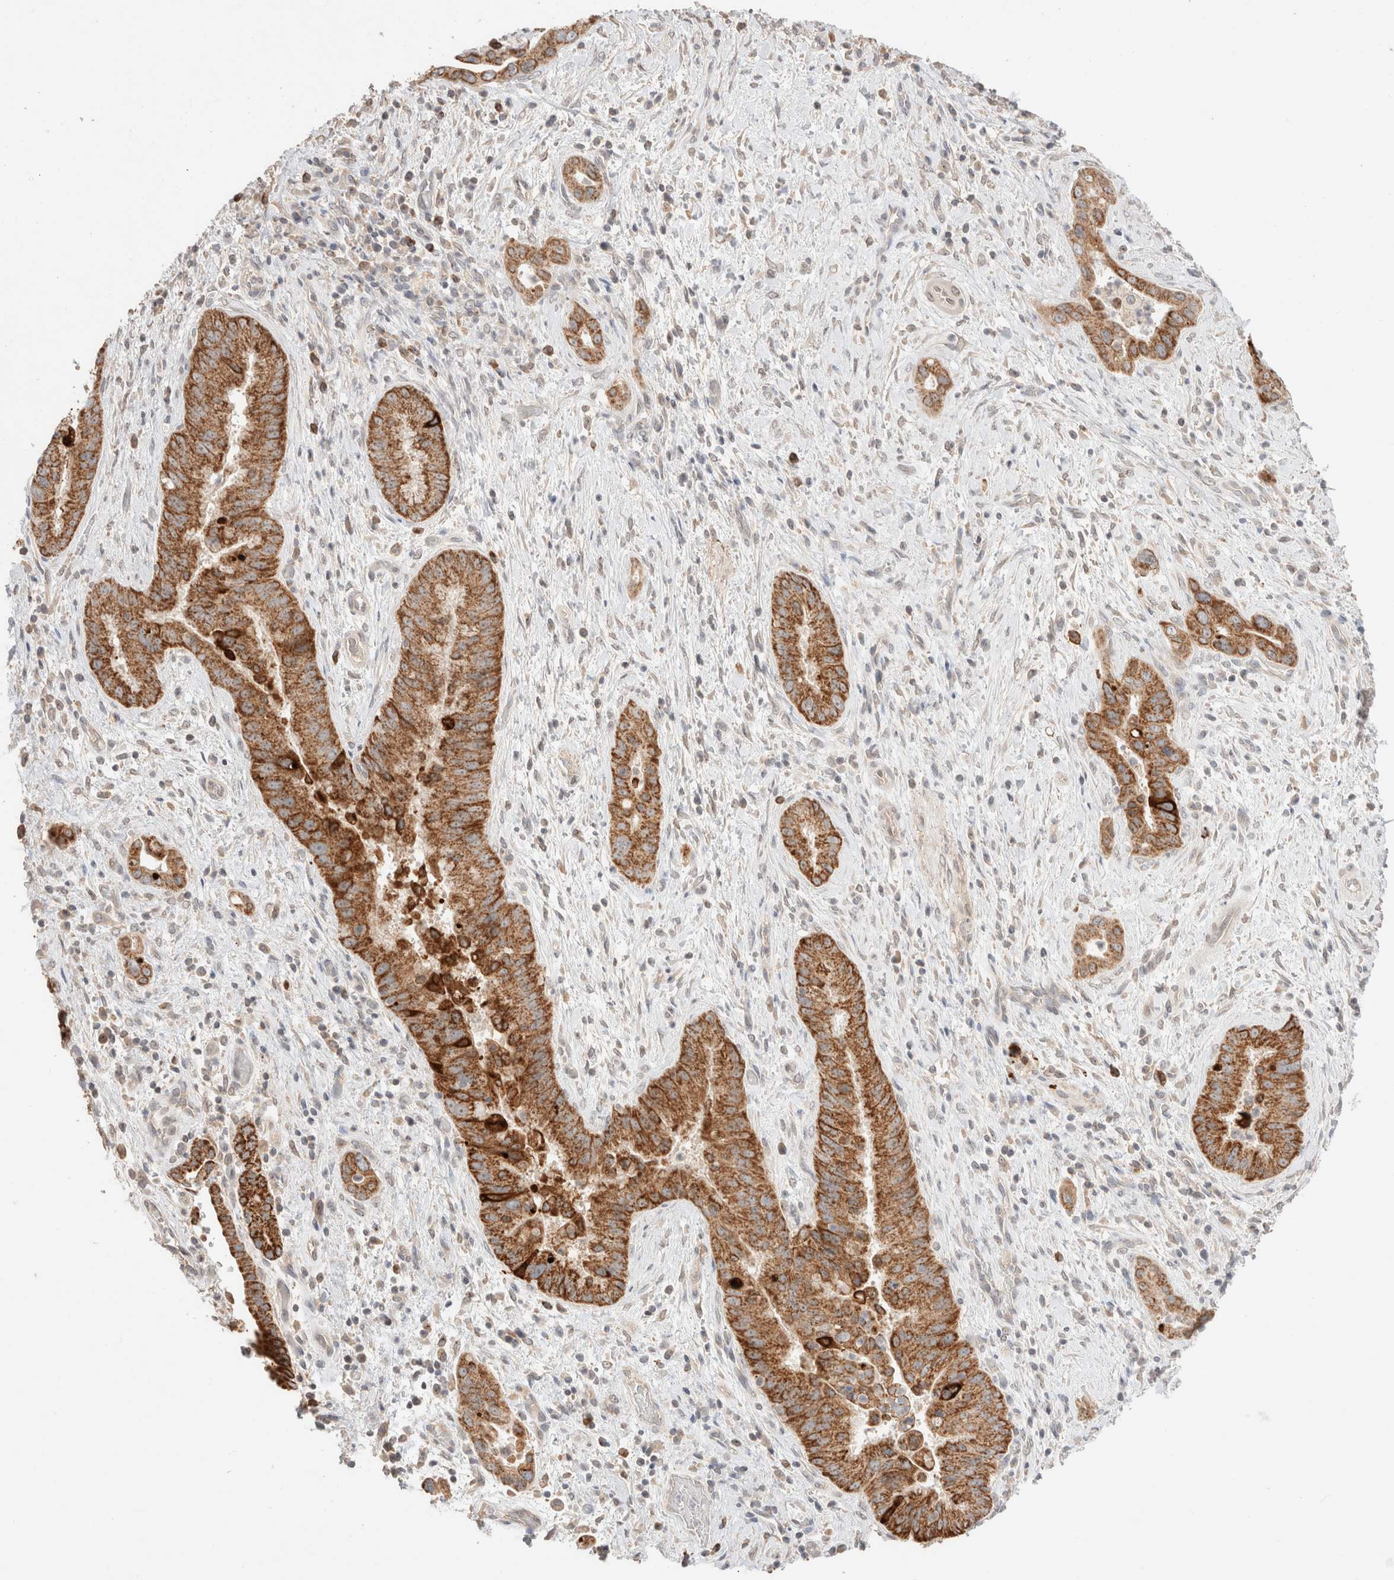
{"staining": {"intensity": "strong", "quantity": ">75%", "location": "cytoplasmic/membranous"}, "tissue": "liver cancer", "cell_type": "Tumor cells", "image_type": "cancer", "snomed": [{"axis": "morphology", "description": "Cholangiocarcinoma"}, {"axis": "topography", "description": "Liver"}], "caption": "Cholangiocarcinoma (liver) stained with DAB IHC displays high levels of strong cytoplasmic/membranous positivity in about >75% of tumor cells.", "gene": "TRIM41", "patient": {"sex": "female", "age": 54}}